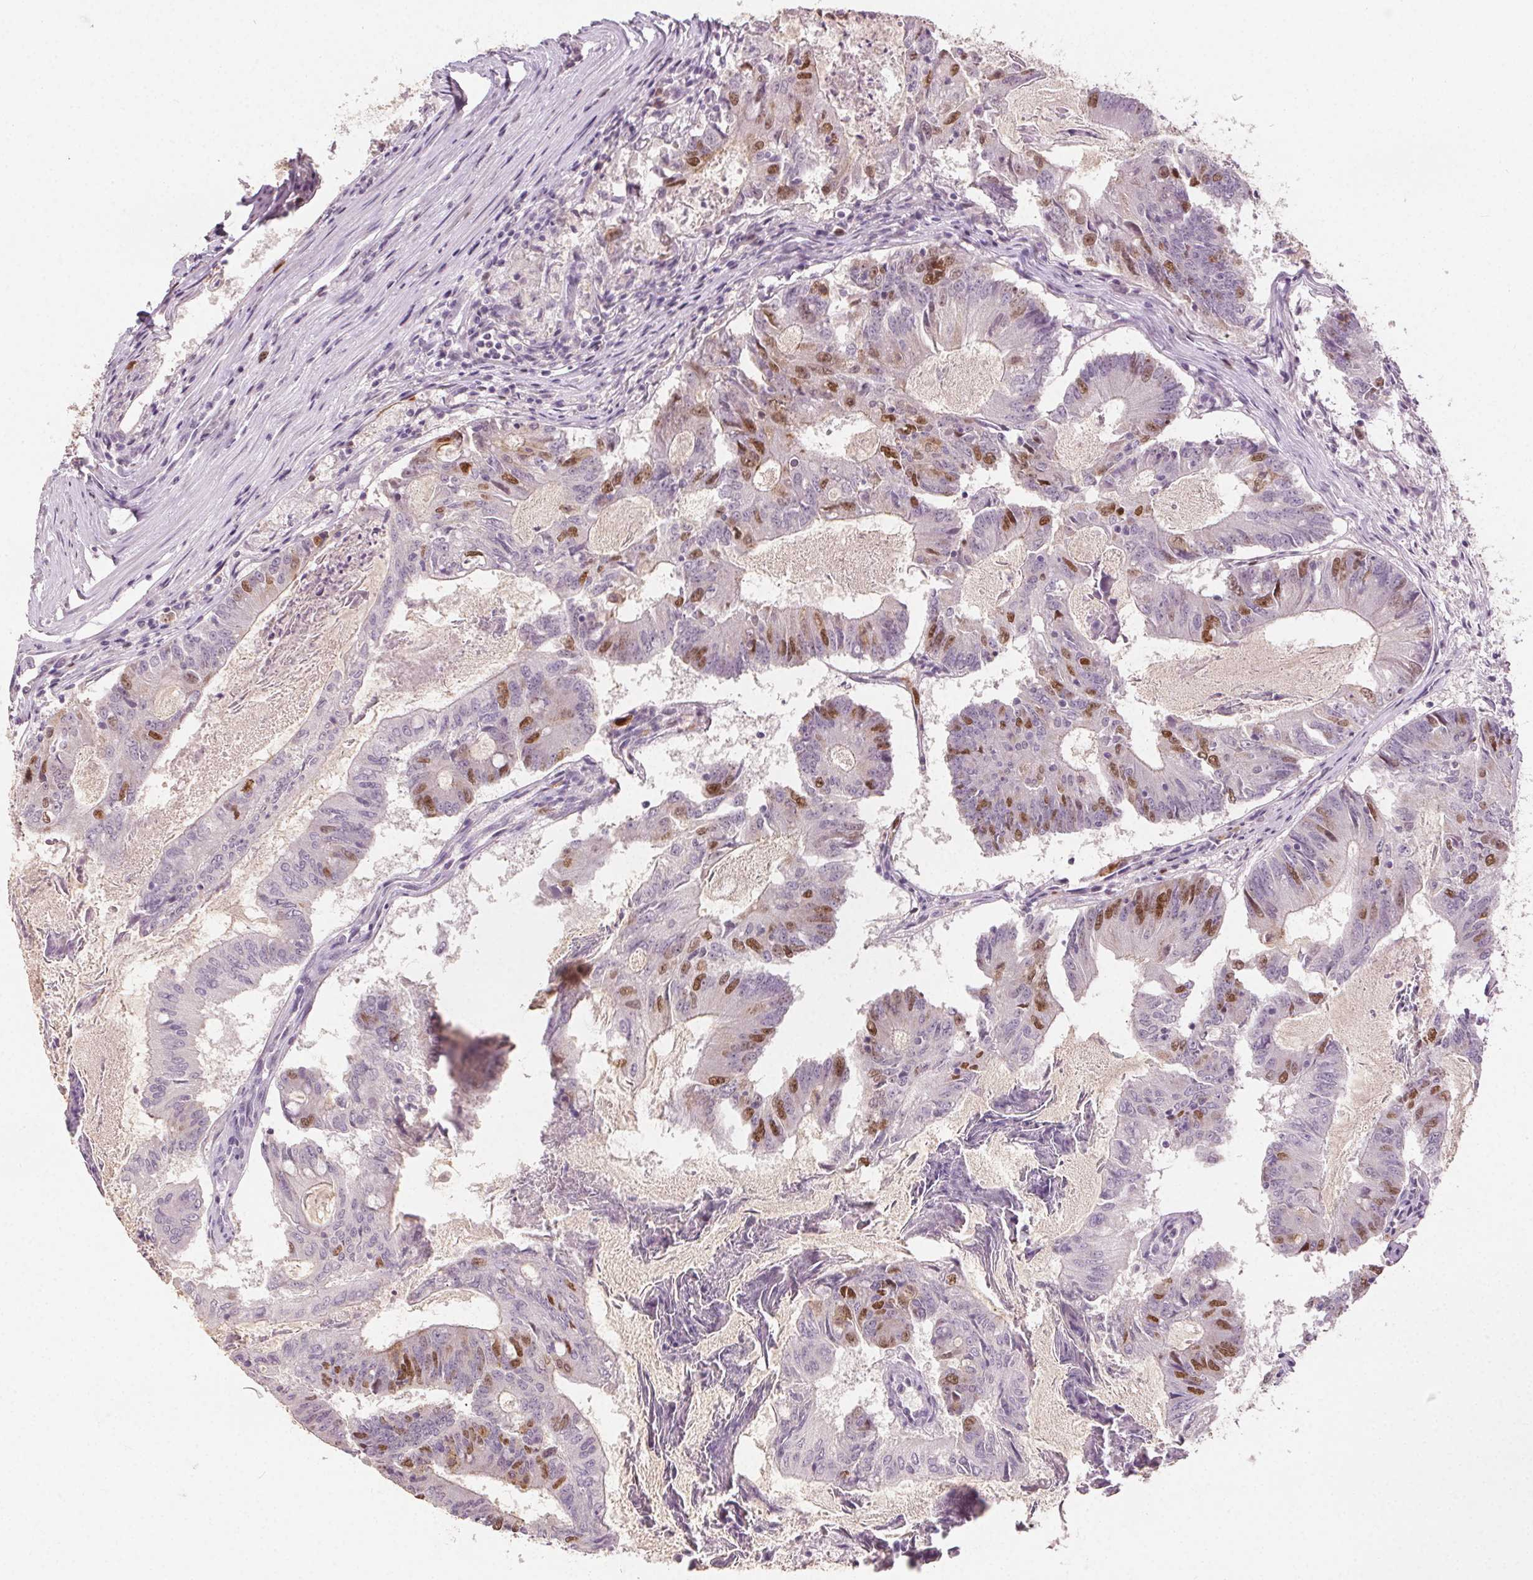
{"staining": {"intensity": "moderate", "quantity": "<25%", "location": "nuclear"}, "tissue": "colorectal cancer", "cell_type": "Tumor cells", "image_type": "cancer", "snomed": [{"axis": "morphology", "description": "Adenocarcinoma, NOS"}, {"axis": "topography", "description": "Colon"}], "caption": "An immunohistochemistry image of neoplastic tissue is shown. Protein staining in brown highlights moderate nuclear positivity in colorectal cancer within tumor cells.", "gene": "ANLN", "patient": {"sex": "female", "age": 70}}